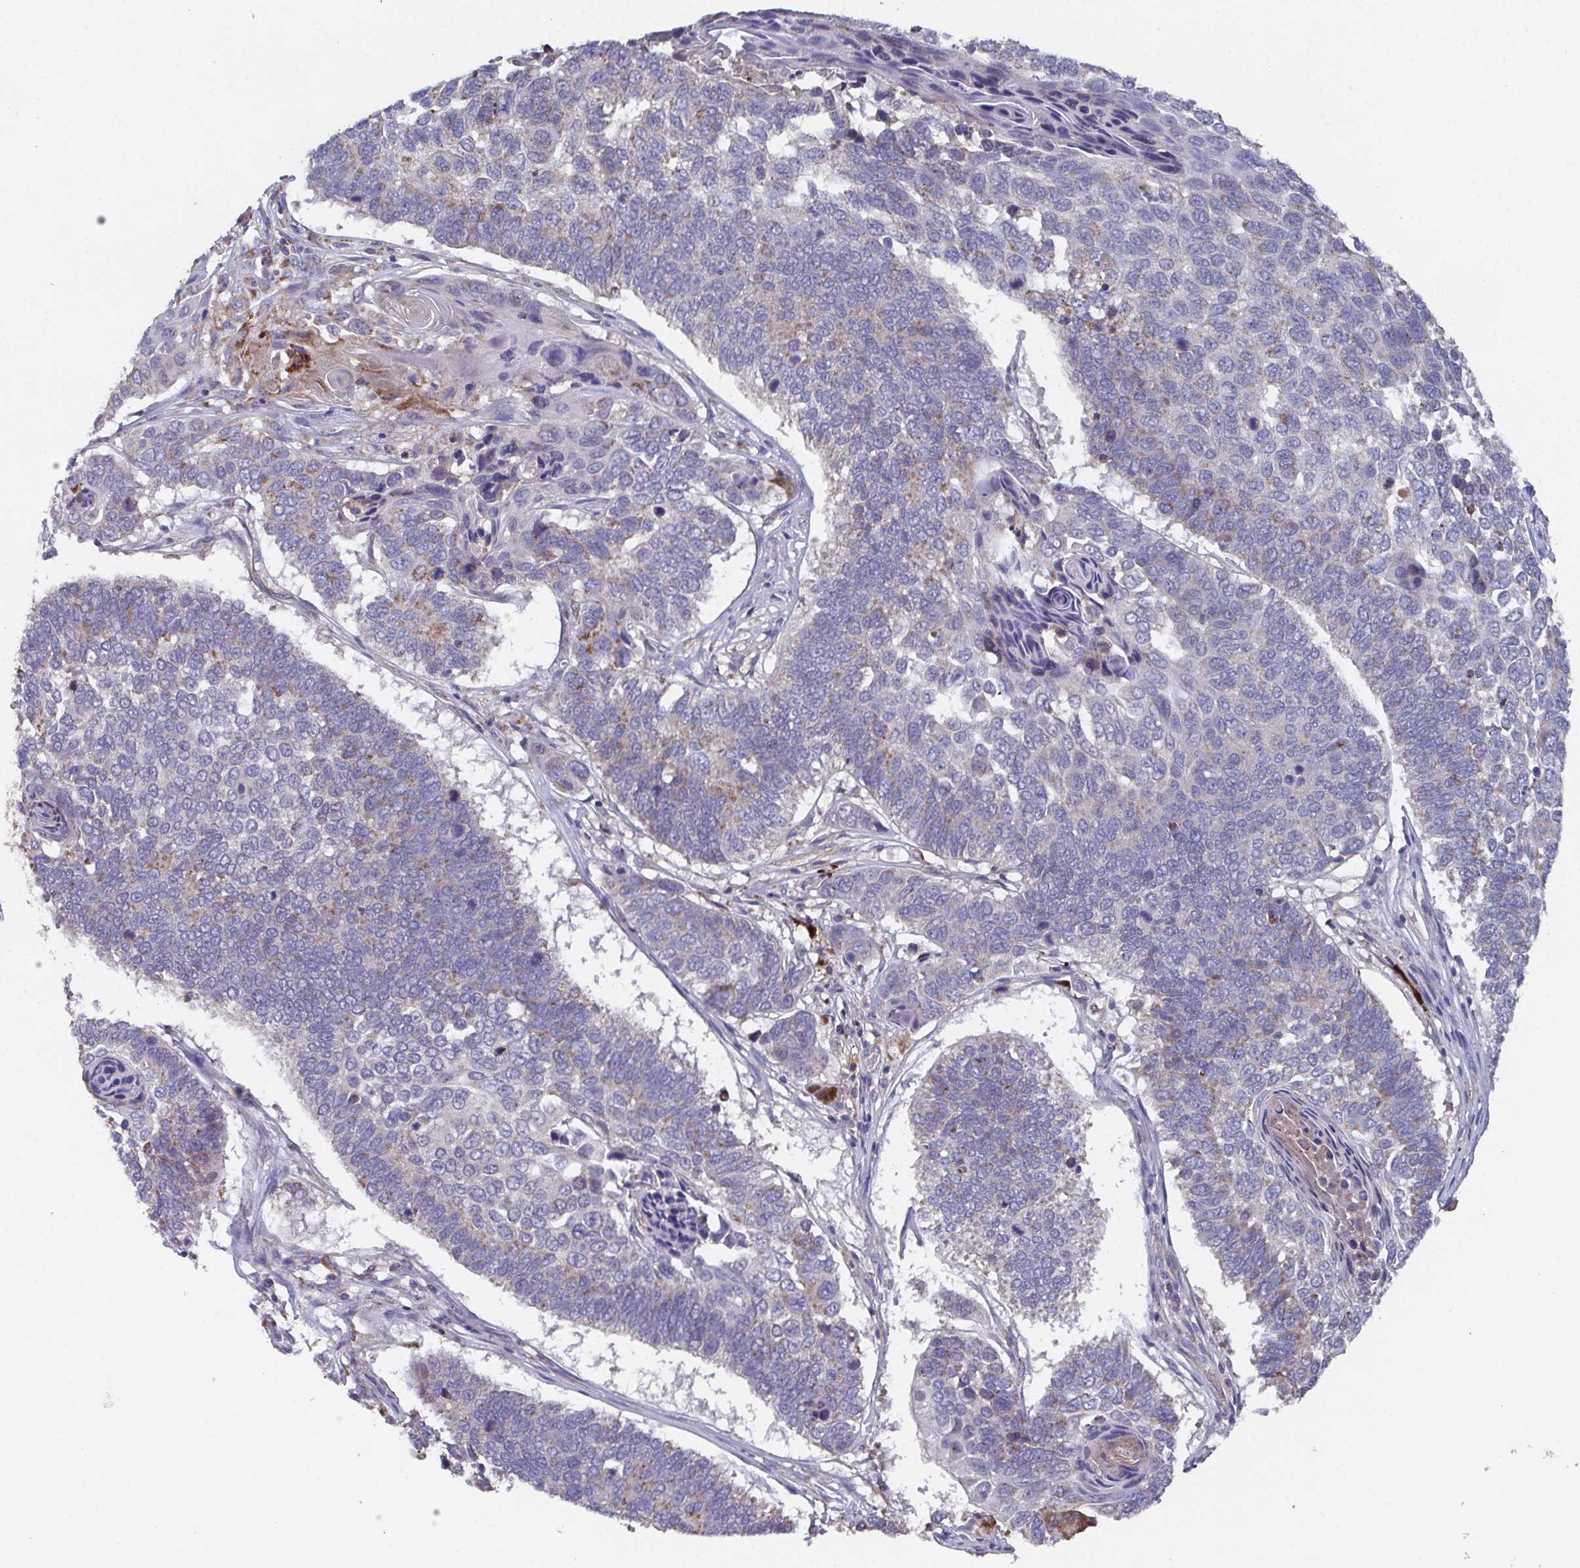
{"staining": {"intensity": "negative", "quantity": "none", "location": "none"}, "tissue": "lung cancer", "cell_type": "Tumor cells", "image_type": "cancer", "snomed": [{"axis": "morphology", "description": "Squamous cell carcinoma, NOS"}, {"axis": "topography", "description": "Lung"}], "caption": "High power microscopy histopathology image of an immunohistochemistry micrograph of squamous cell carcinoma (lung), revealing no significant positivity in tumor cells.", "gene": "MT-ND3", "patient": {"sex": "male", "age": 73}}